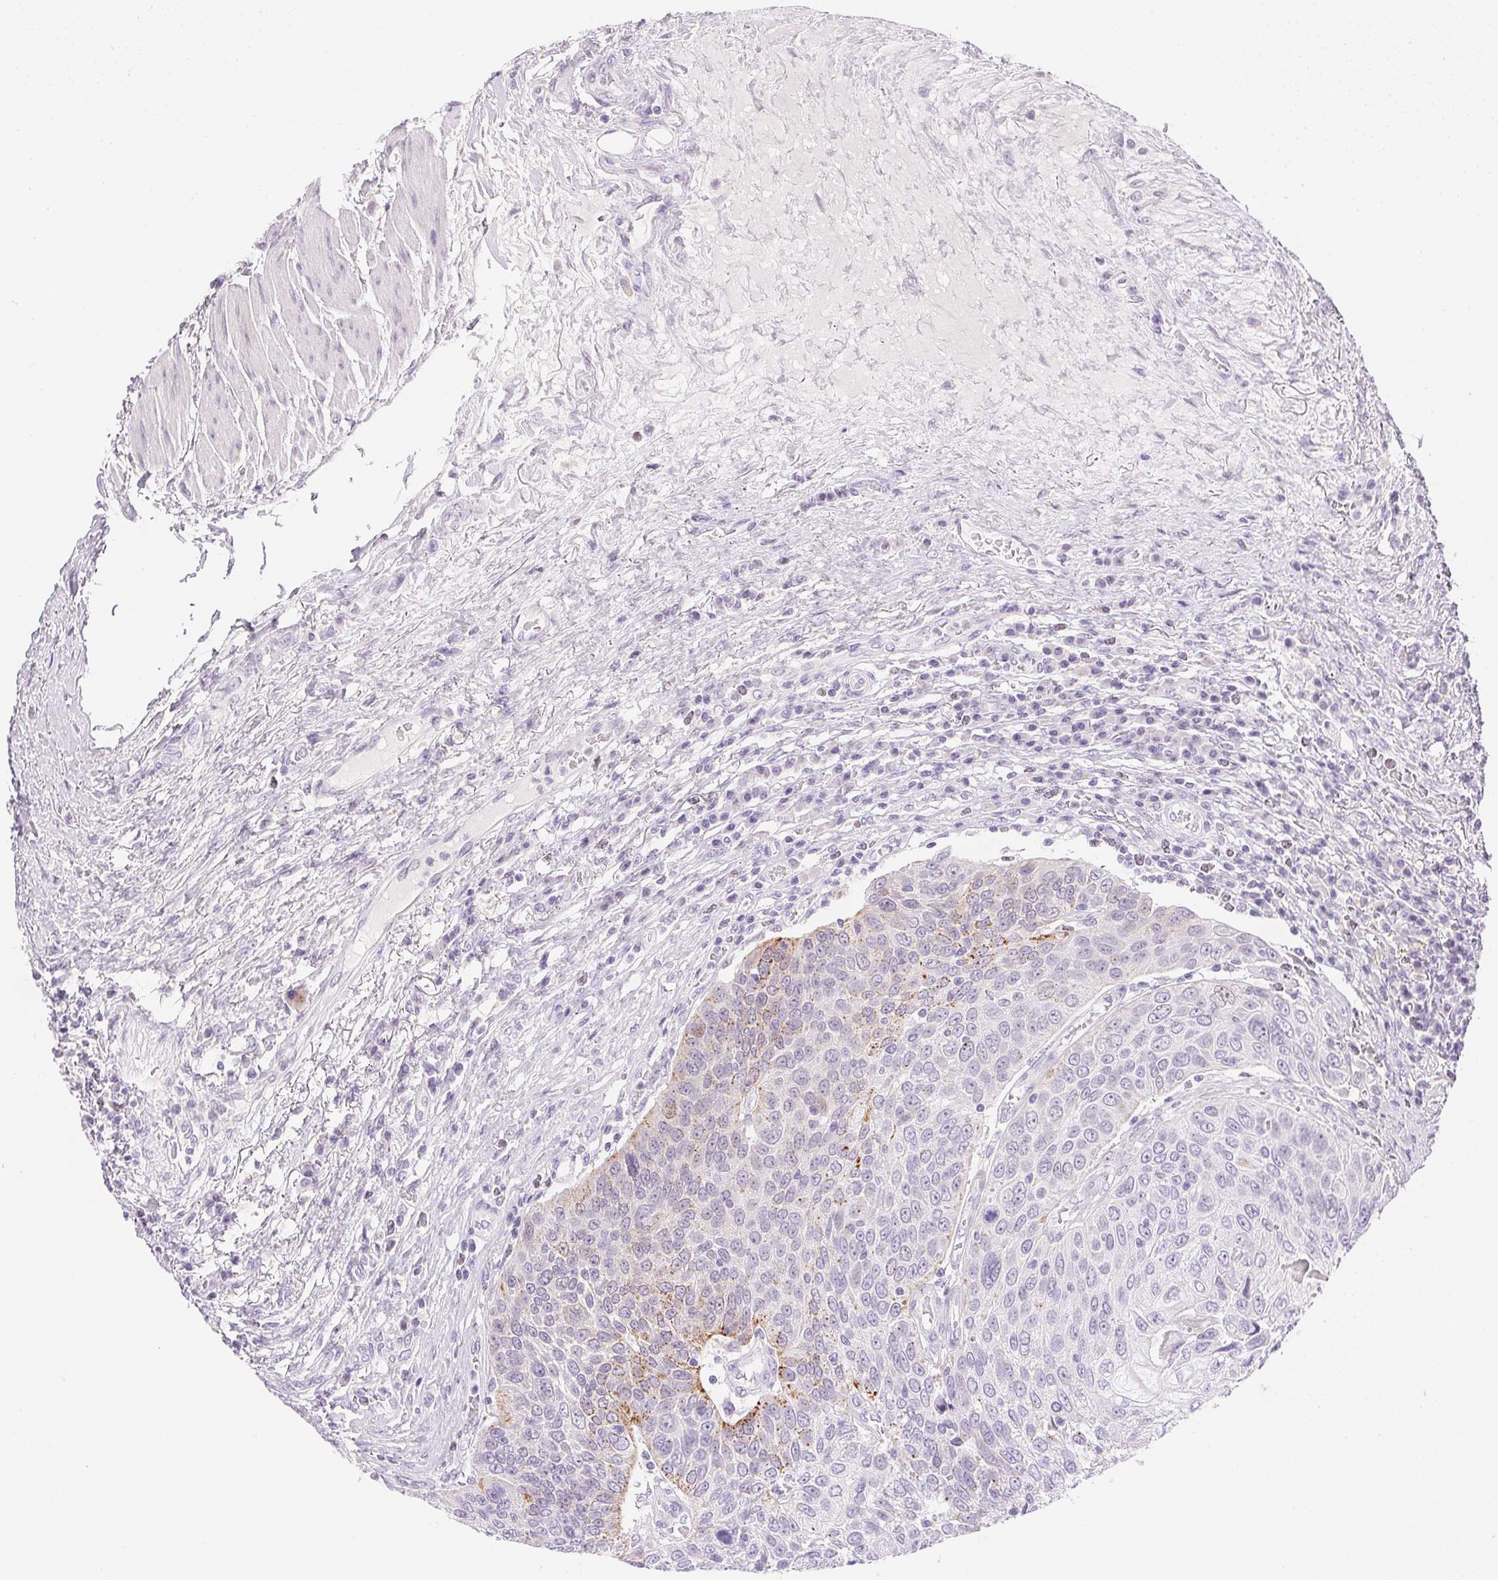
{"staining": {"intensity": "moderate", "quantity": "<25%", "location": "cytoplasmic/membranous"}, "tissue": "urothelial cancer", "cell_type": "Tumor cells", "image_type": "cancer", "snomed": [{"axis": "morphology", "description": "Urothelial carcinoma, High grade"}, {"axis": "topography", "description": "Urinary bladder"}], "caption": "Urothelial cancer stained for a protein (brown) shows moderate cytoplasmic/membranous positive expression in approximately <25% of tumor cells.", "gene": "TEKT1", "patient": {"sex": "female", "age": 70}}